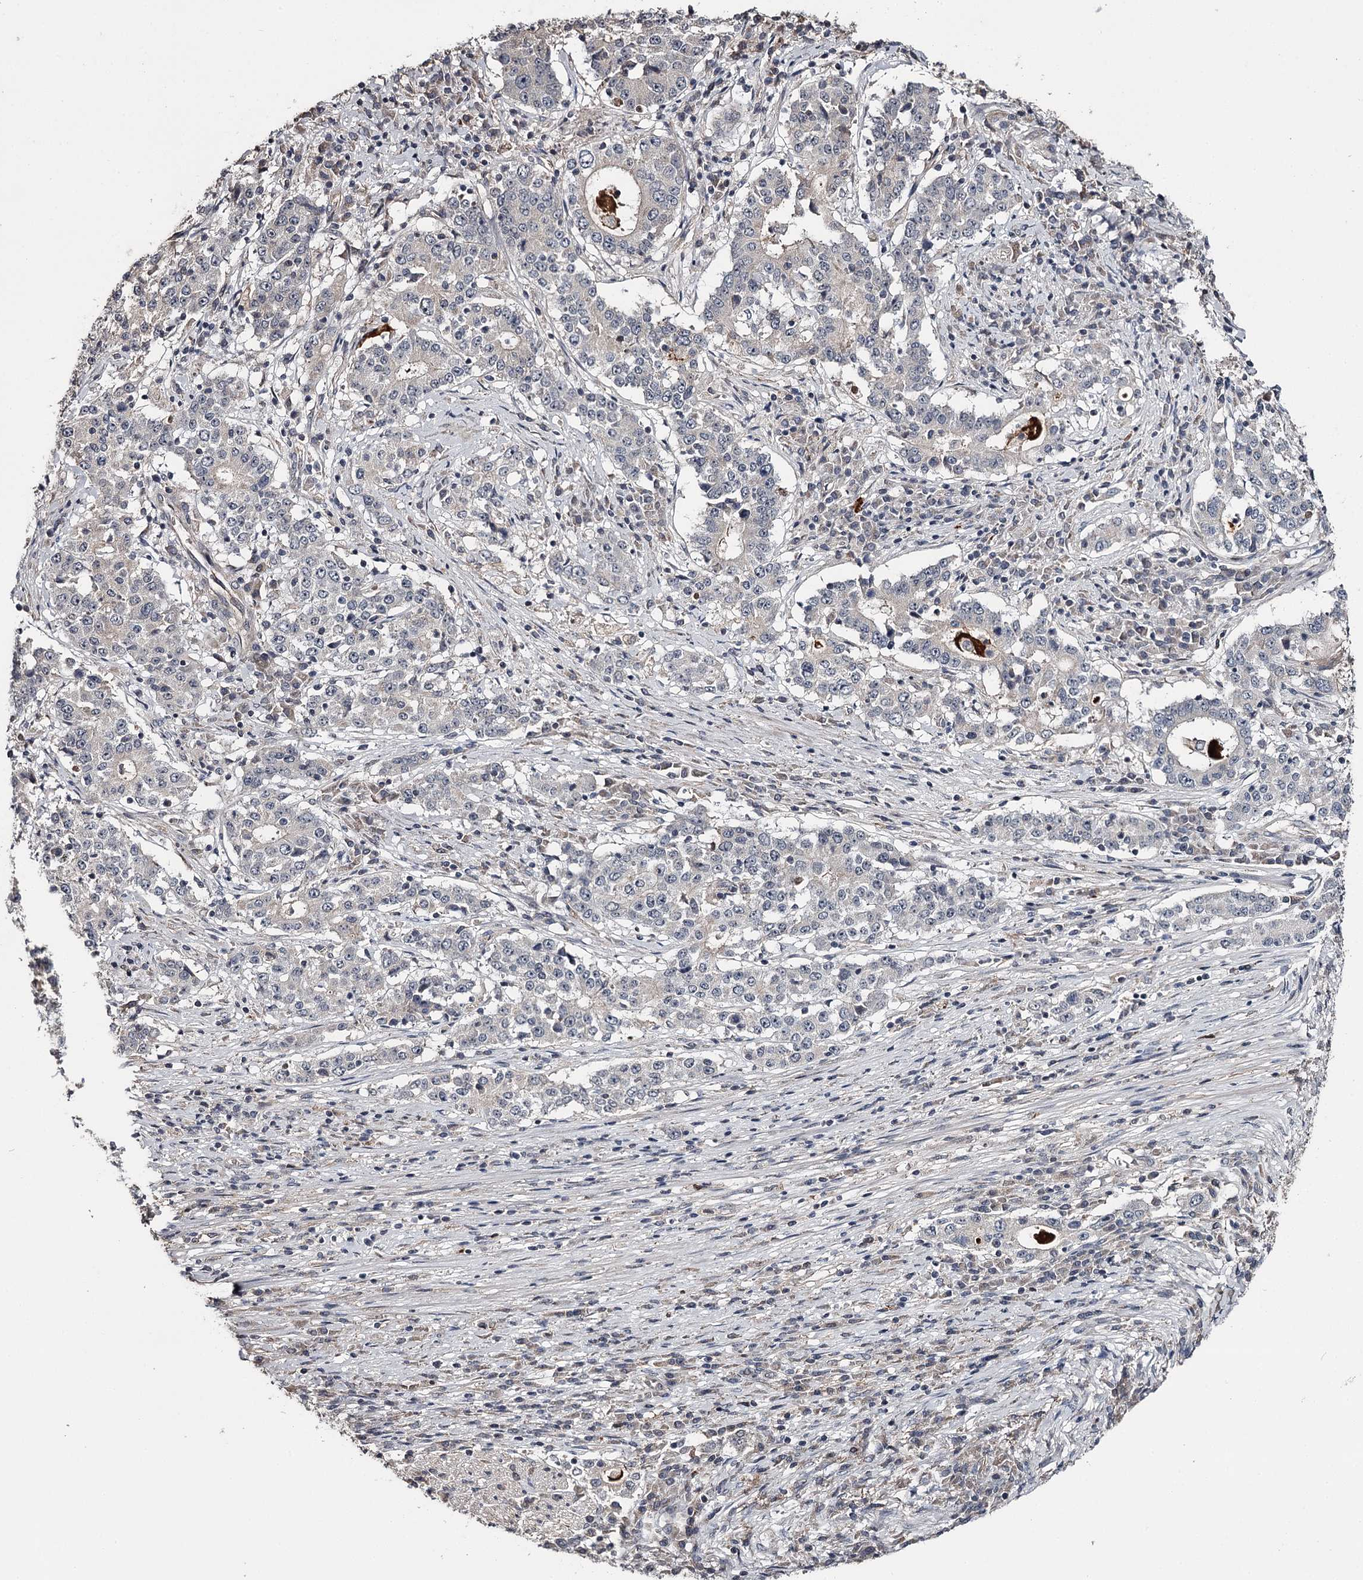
{"staining": {"intensity": "negative", "quantity": "none", "location": "none"}, "tissue": "stomach cancer", "cell_type": "Tumor cells", "image_type": "cancer", "snomed": [{"axis": "morphology", "description": "Adenocarcinoma, NOS"}, {"axis": "topography", "description": "Stomach"}], "caption": "The image exhibits no staining of tumor cells in stomach cancer.", "gene": "CWF19L2", "patient": {"sex": "male", "age": 59}}